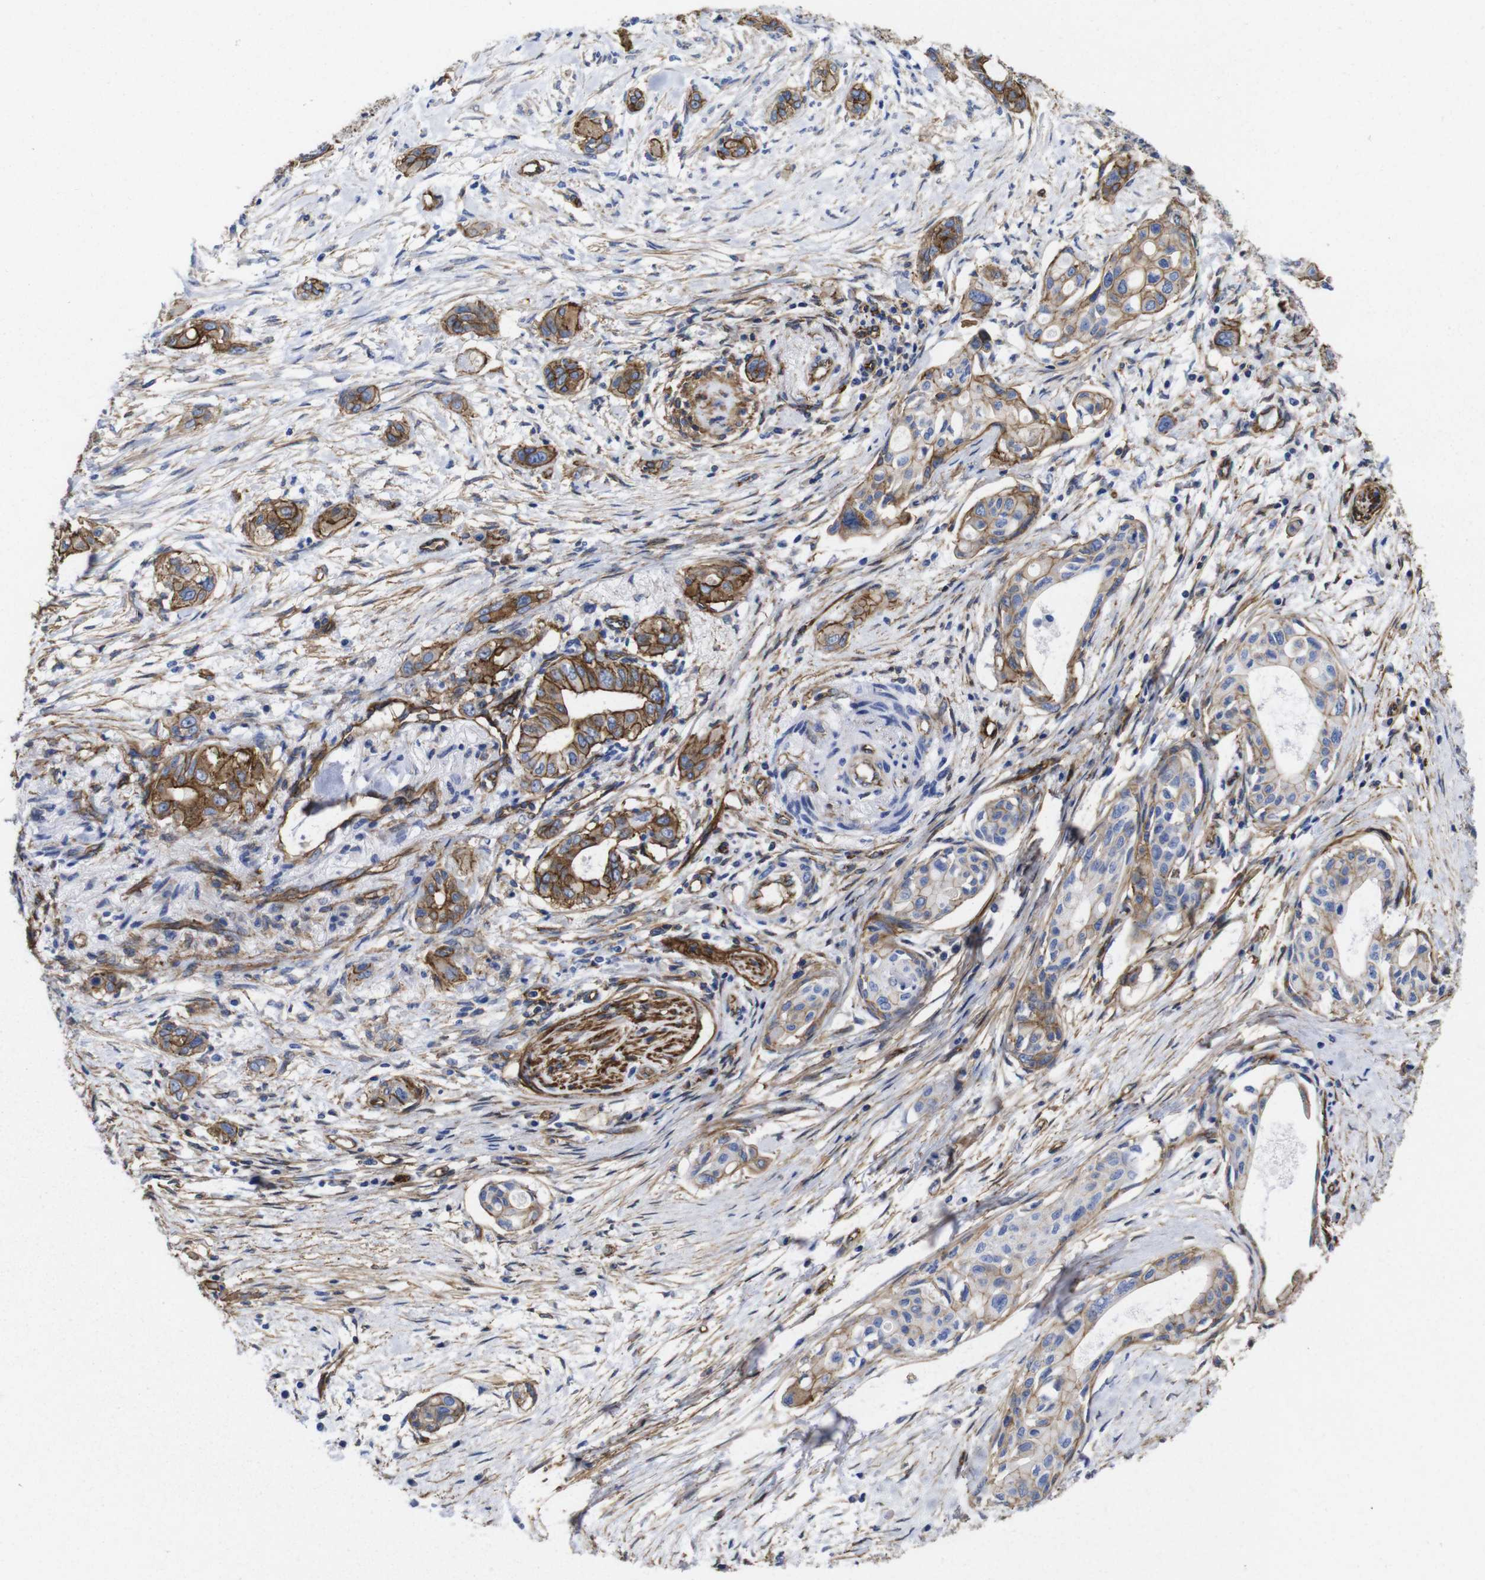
{"staining": {"intensity": "moderate", "quantity": ">75%", "location": "cytoplasmic/membranous"}, "tissue": "pancreatic cancer", "cell_type": "Tumor cells", "image_type": "cancer", "snomed": [{"axis": "morphology", "description": "Adenocarcinoma, NOS"}, {"axis": "topography", "description": "Pancreas"}], "caption": "Immunohistochemistry (IHC) micrograph of neoplastic tissue: human pancreatic cancer stained using immunohistochemistry demonstrates medium levels of moderate protein expression localized specifically in the cytoplasmic/membranous of tumor cells, appearing as a cytoplasmic/membranous brown color.", "gene": "SPTBN1", "patient": {"sex": "female", "age": 60}}